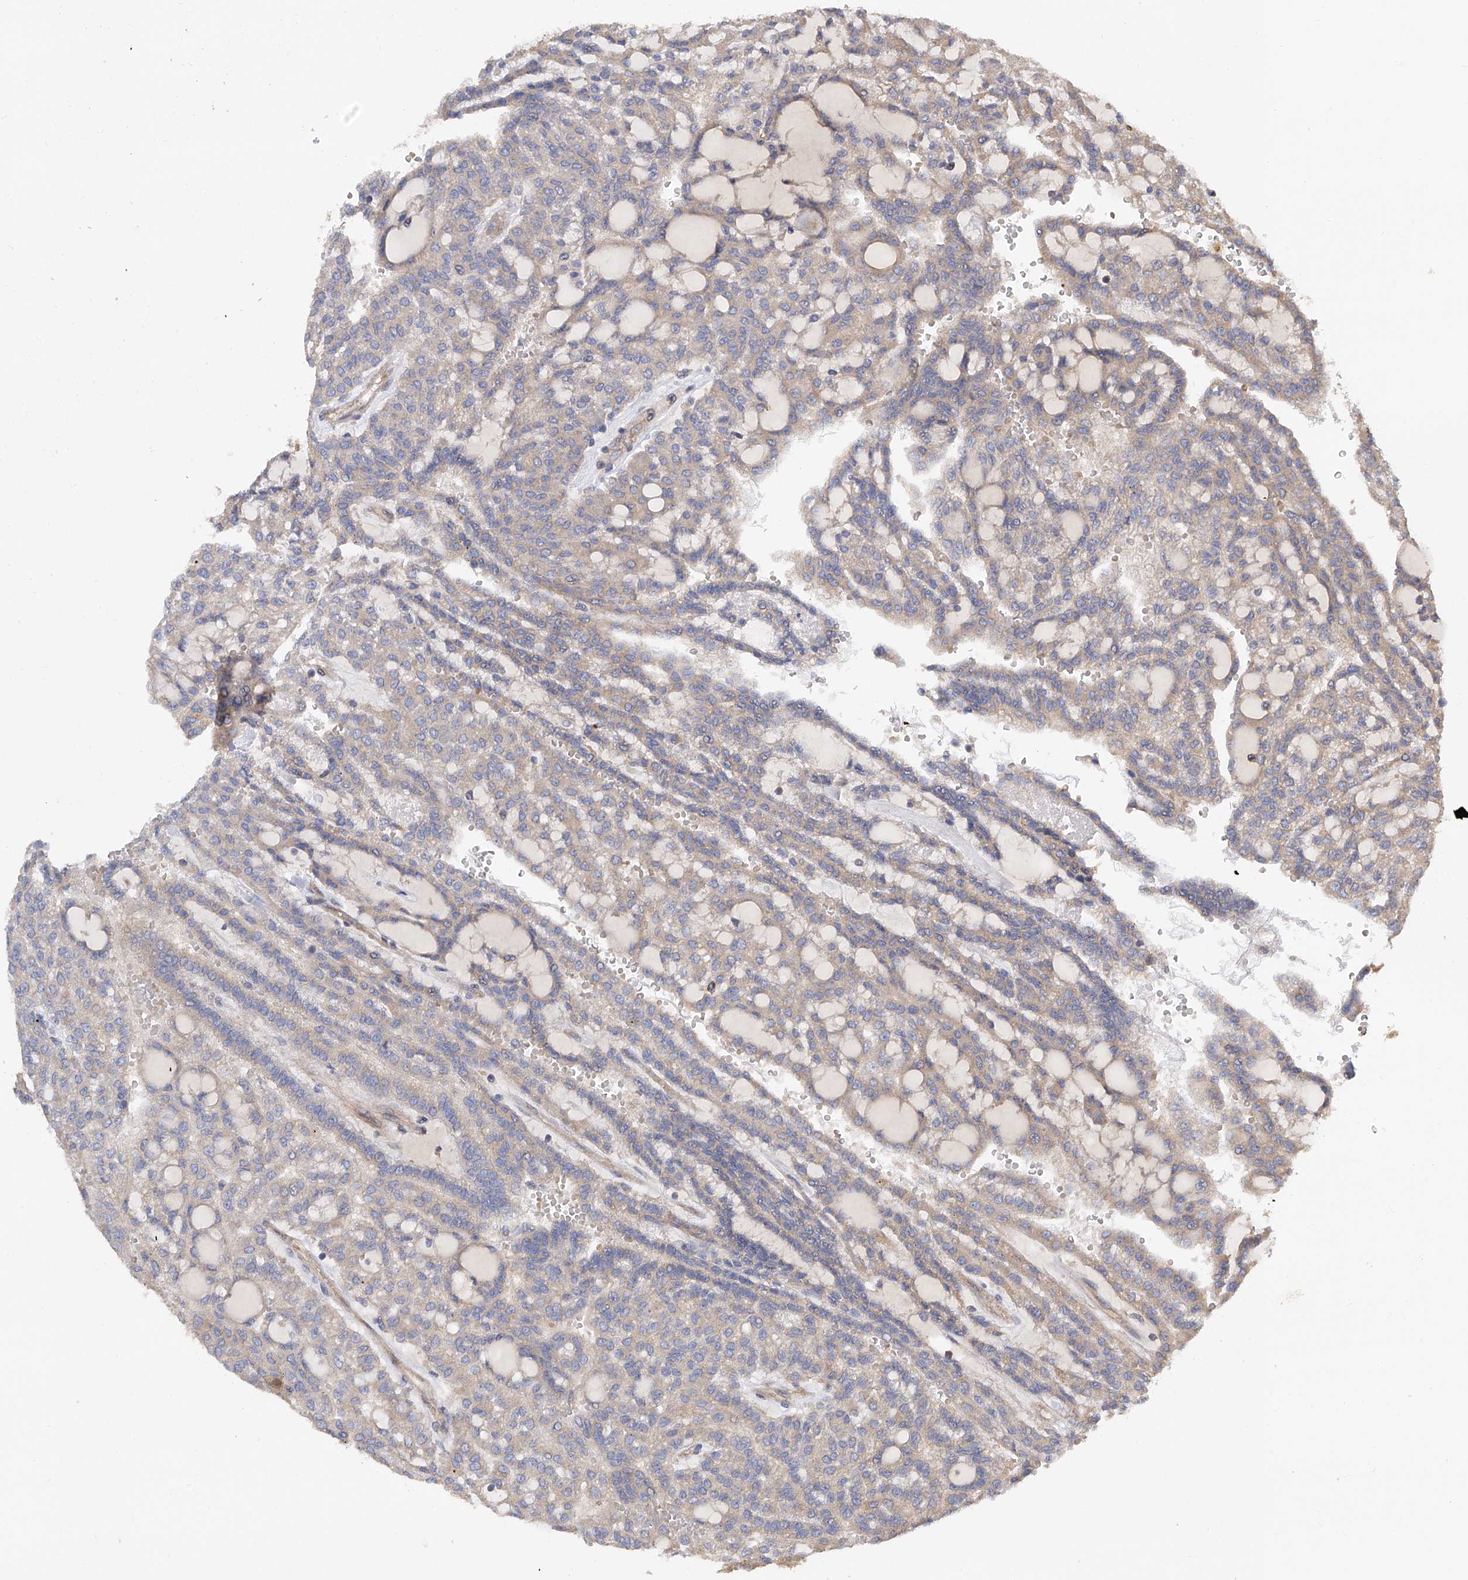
{"staining": {"intensity": "negative", "quantity": "none", "location": "none"}, "tissue": "renal cancer", "cell_type": "Tumor cells", "image_type": "cancer", "snomed": [{"axis": "morphology", "description": "Adenocarcinoma, NOS"}, {"axis": "topography", "description": "Kidney"}], "caption": "Tumor cells are negative for protein expression in human renal cancer (adenocarcinoma).", "gene": "PTK2", "patient": {"sex": "male", "age": 63}}